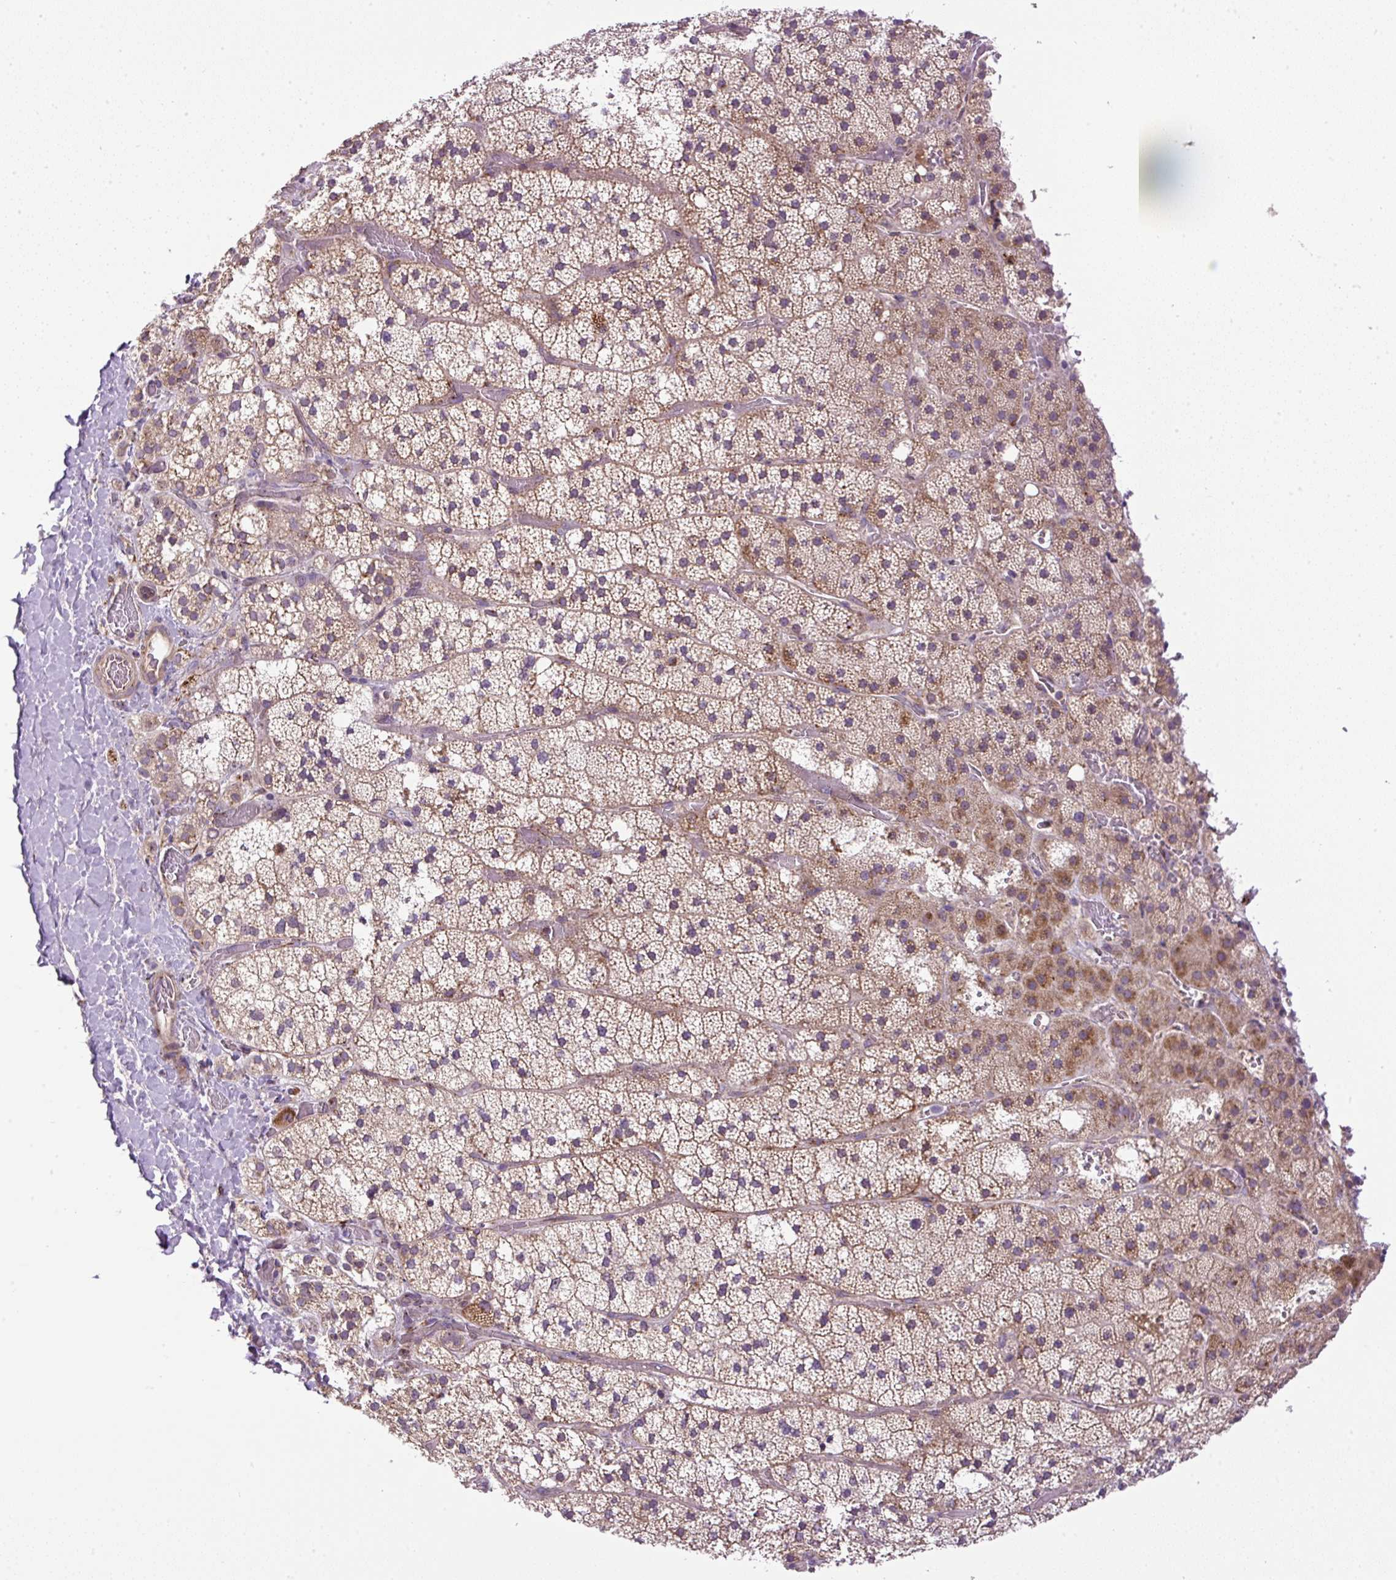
{"staining": {"intensity": "moderate", "quantity": ">75%", "location": "cytoplasmic/membranous"}, "tissue": "adrenal gland", "cell_type": "Glandular cells", "image_type": "normal", "snomed": [{"axis": "morphology", "description": "Normal tissue, NOS"}, {"axis": "topography", "description": "Adrenal gland"}], "caption": "Immunohistochemistry image of normal adrenal gland: human adrenal gland stained using IHC reveals medium levels of moderate protein expression localized specifically in the cytoplasmic/membranous of glandular cells, appearing as a cytoplasmic/membranous brown color.", "gene": "ZNF547", "patient": {"sex": "male", "age": 53}}